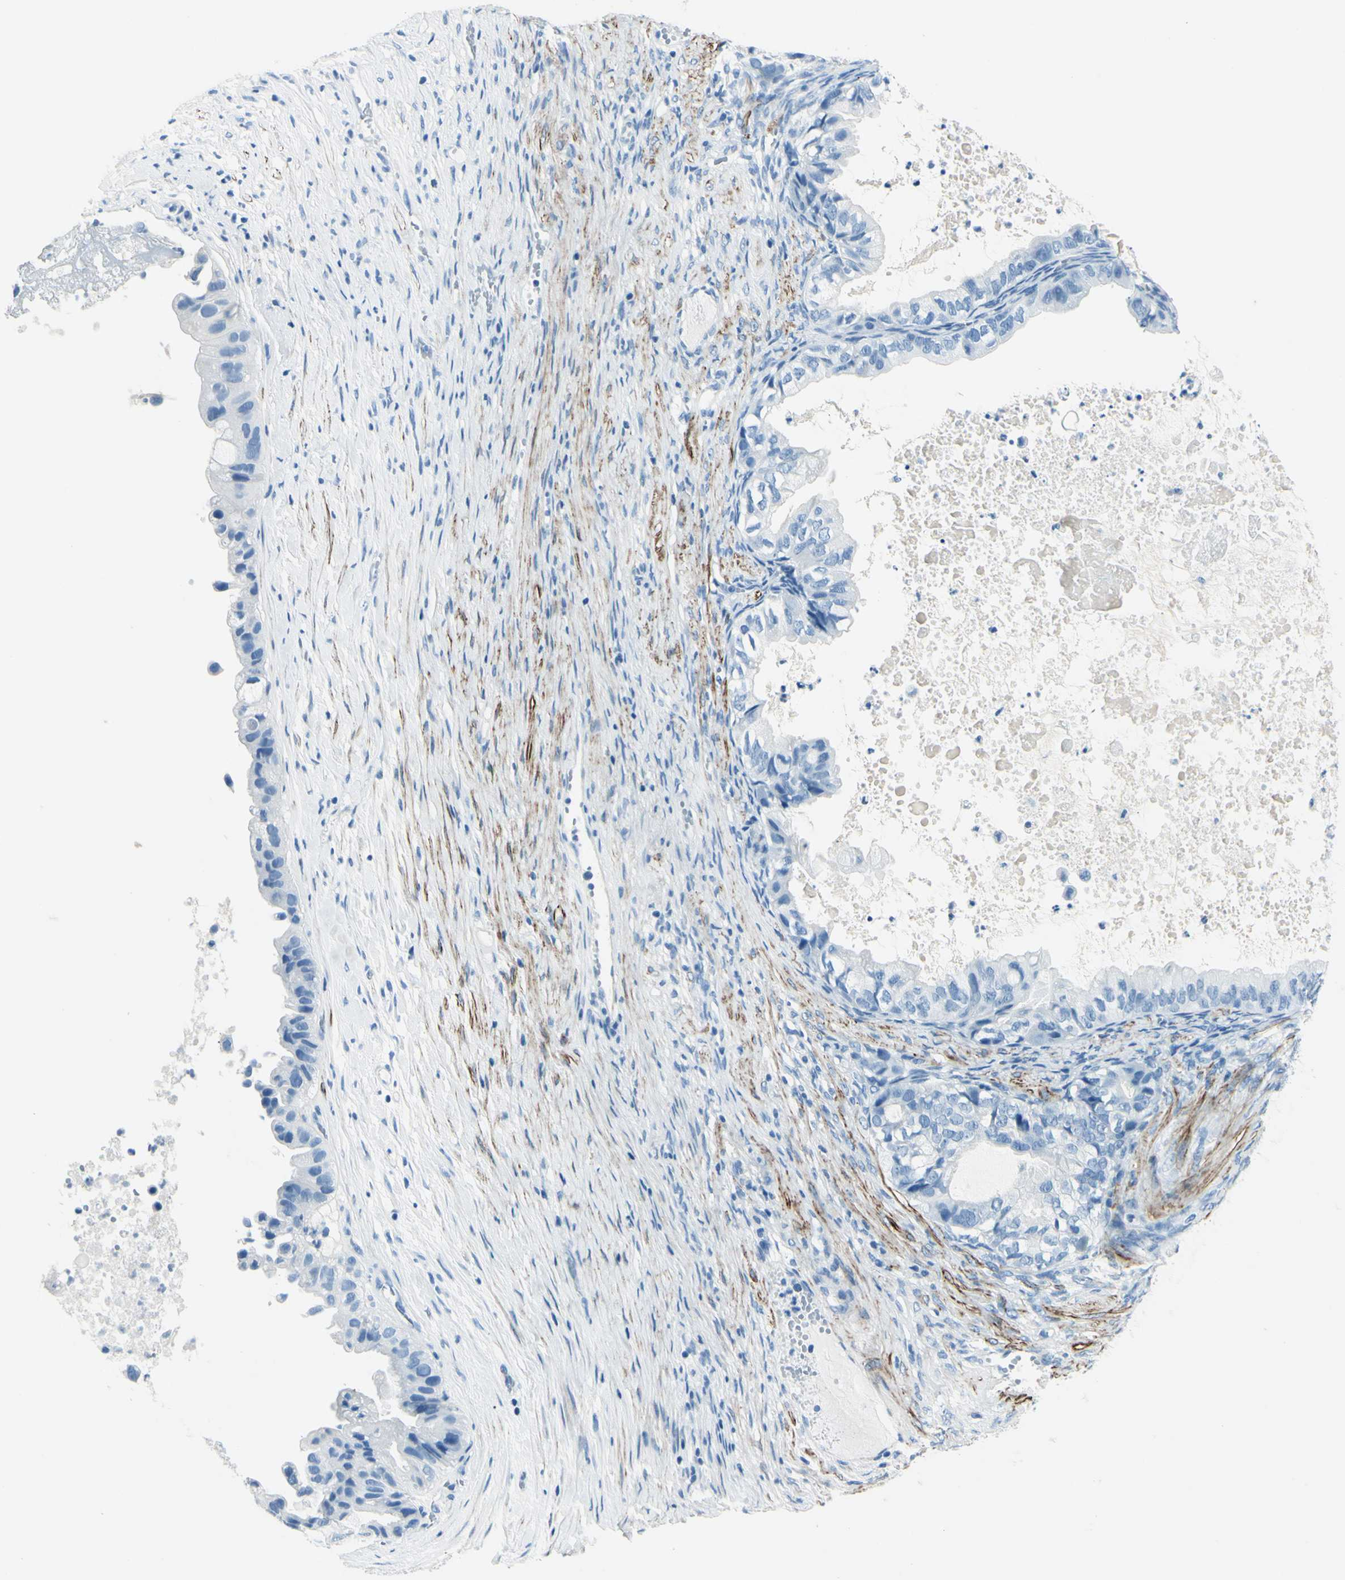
{"staining": {"intensity": "negative", "quantity": "none", "location": "none"}, "tissue": "ovarian cancer", "cell_type": "Tumor cells", "image_type": "cancer", "snomed": [{"axis": "morphology", "description": "Cystadenocarcinoma, mucinous, NOS"}, {"axis": "topography", "description": "Ovary"}], "caption": "The IHC photomicrograph has no significant expression in tumor cells of ovarian cancer (mucinous cystadenocarcinoma) tissue.", "gene": "CDH15", "patient": {"sex": "female", "age": 80}}